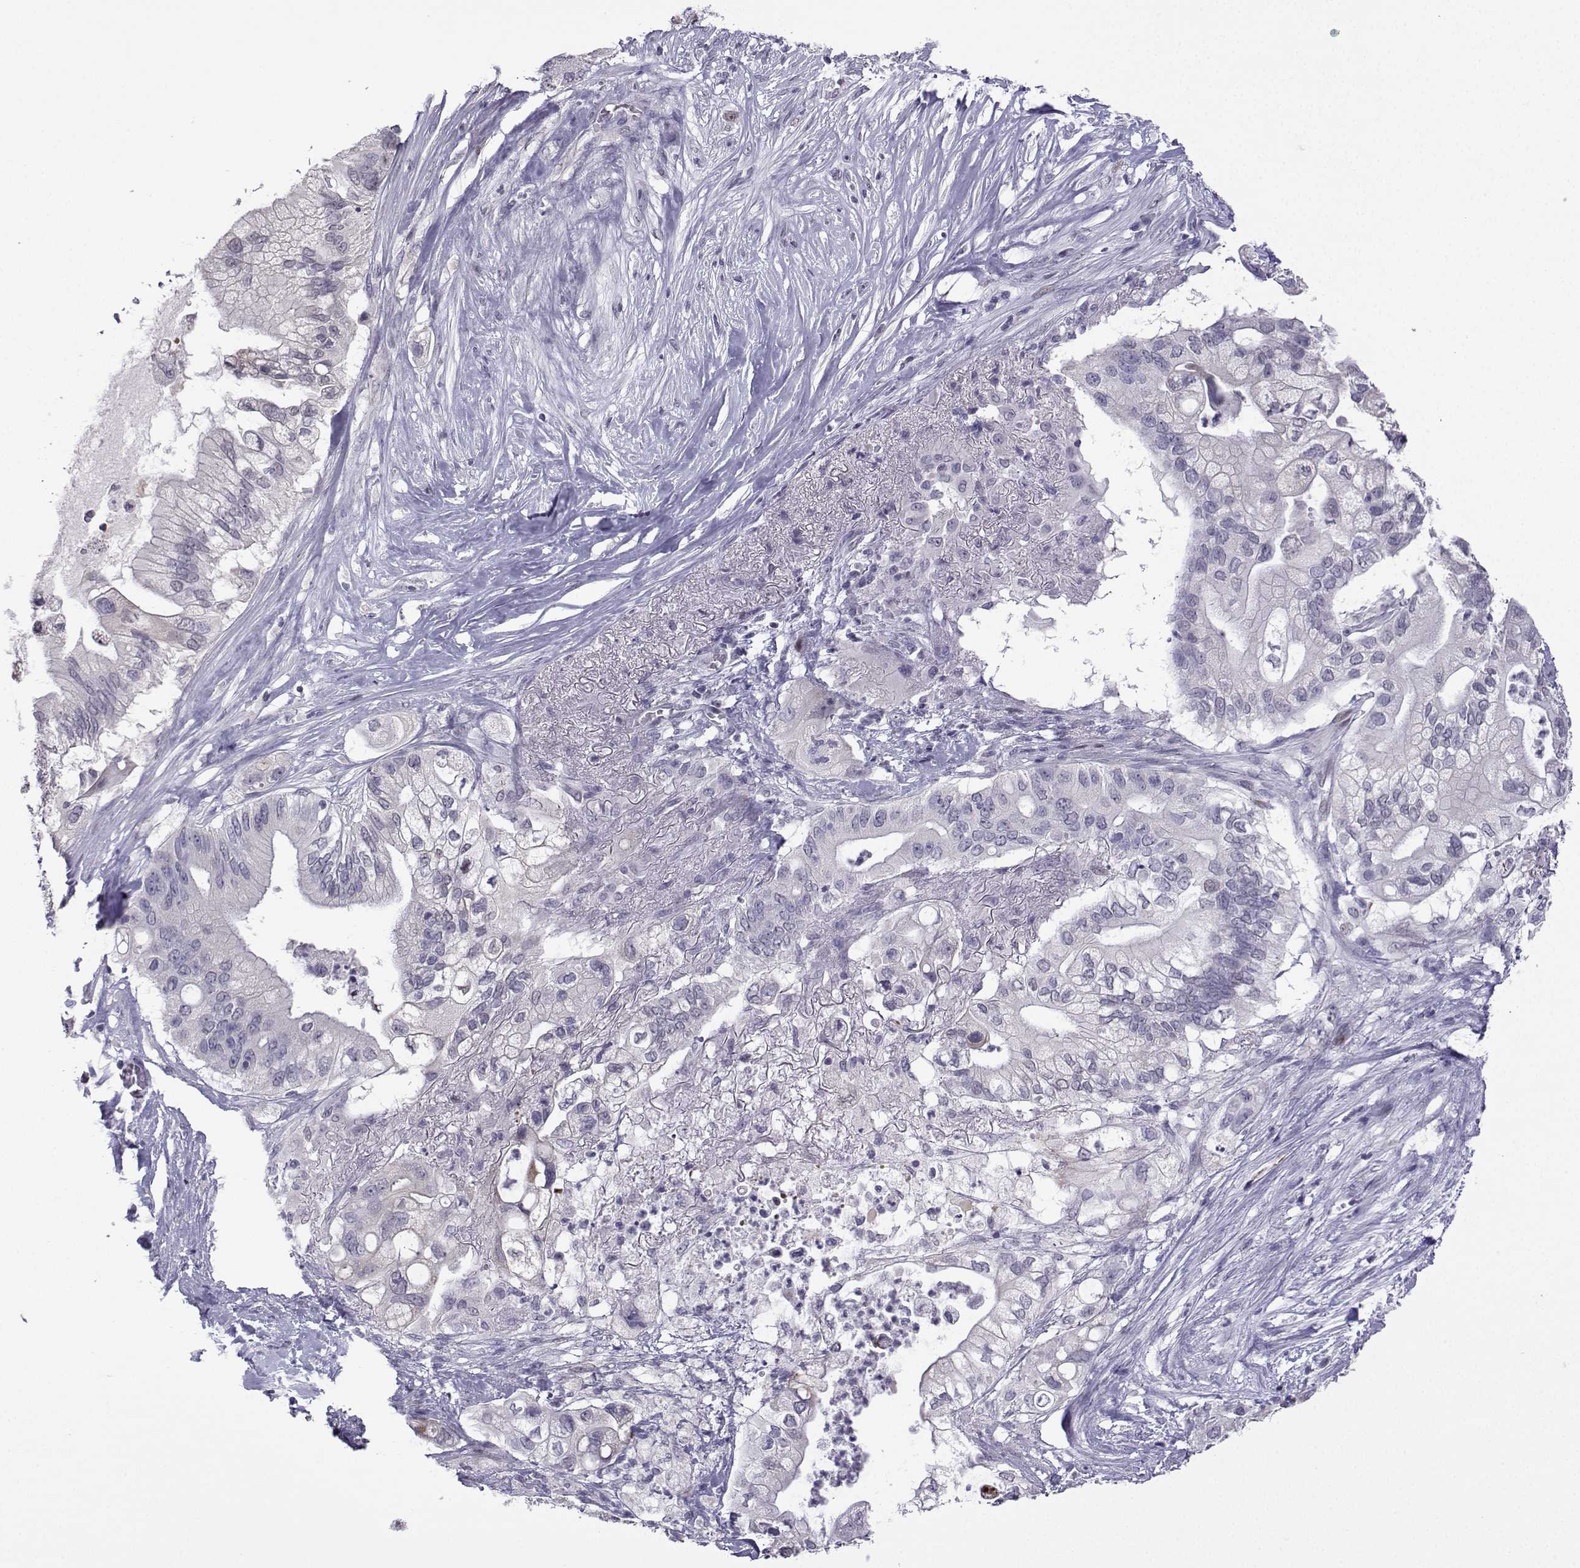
{"staining": {"intensity": "negative", "quantity": "none", "location": "none"}, "tissue": "pancreatic cancer", "cell_type": "Tumor cells", "image_type": "cancer", "snomed": [{"axis": "morphology", "description": "Adenocarcinoma, NOS"}, {"axis": "topography", "description": "Pancreas"}], "caption": "High magnification brightfield microscopy of pancreatic adenocarcinoma stained with DAB (3,3'-diaminobenzidine) (brown) and counterstained with hematoxylin (blue): tumor cells show no significant positivity.", "gene": "CFAP70", "patient": {"sex": "female", "age": 72}}